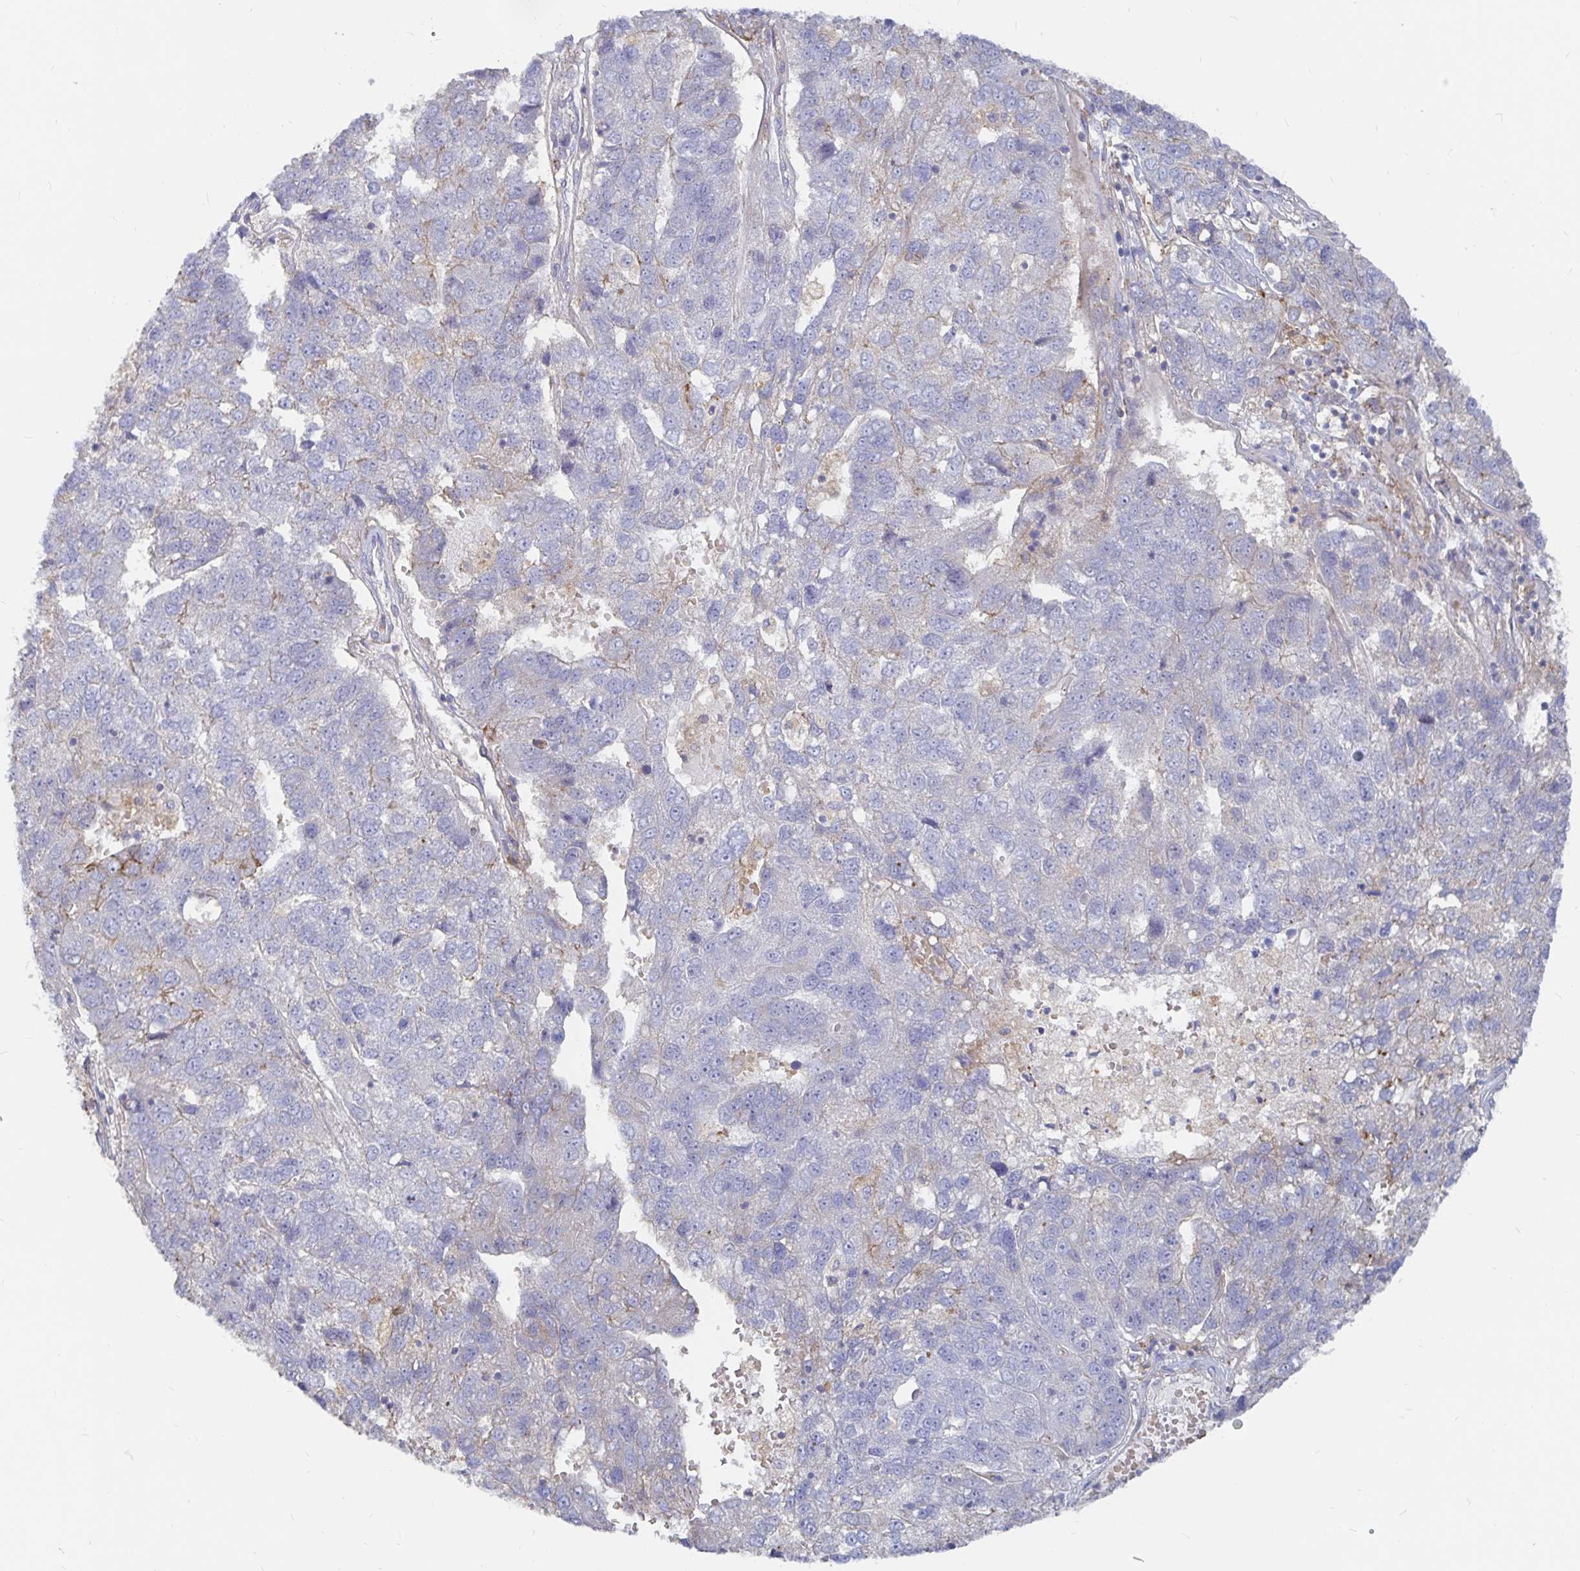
{"staining": {"intensity": "negative", "quantity": "none", "location": "none"}, "tissue": "pancreatic cancer", "cell_type": "Tumor cells", "image_type": "cancer", "snomed": [{"axis": "morphology", "description": "Adenocarcinoma, NOS"}, {"axis": "topography", "description": "Pancreas"}], "caption": "This photomicrograph is of pancreatic cancer (adenocarcinoma) stained with immunohistochemistry (IHC) to label a protein in brown with the nuclei are counter-stained blue. There is no positivity in tumor cells. (Brightfield microscopy of DAB (3,3'-diaminobenzidine) immunohistochemistry at high magnification).", "gene": "KCTD19", "patient": {"sex": "female", "age": 61}}